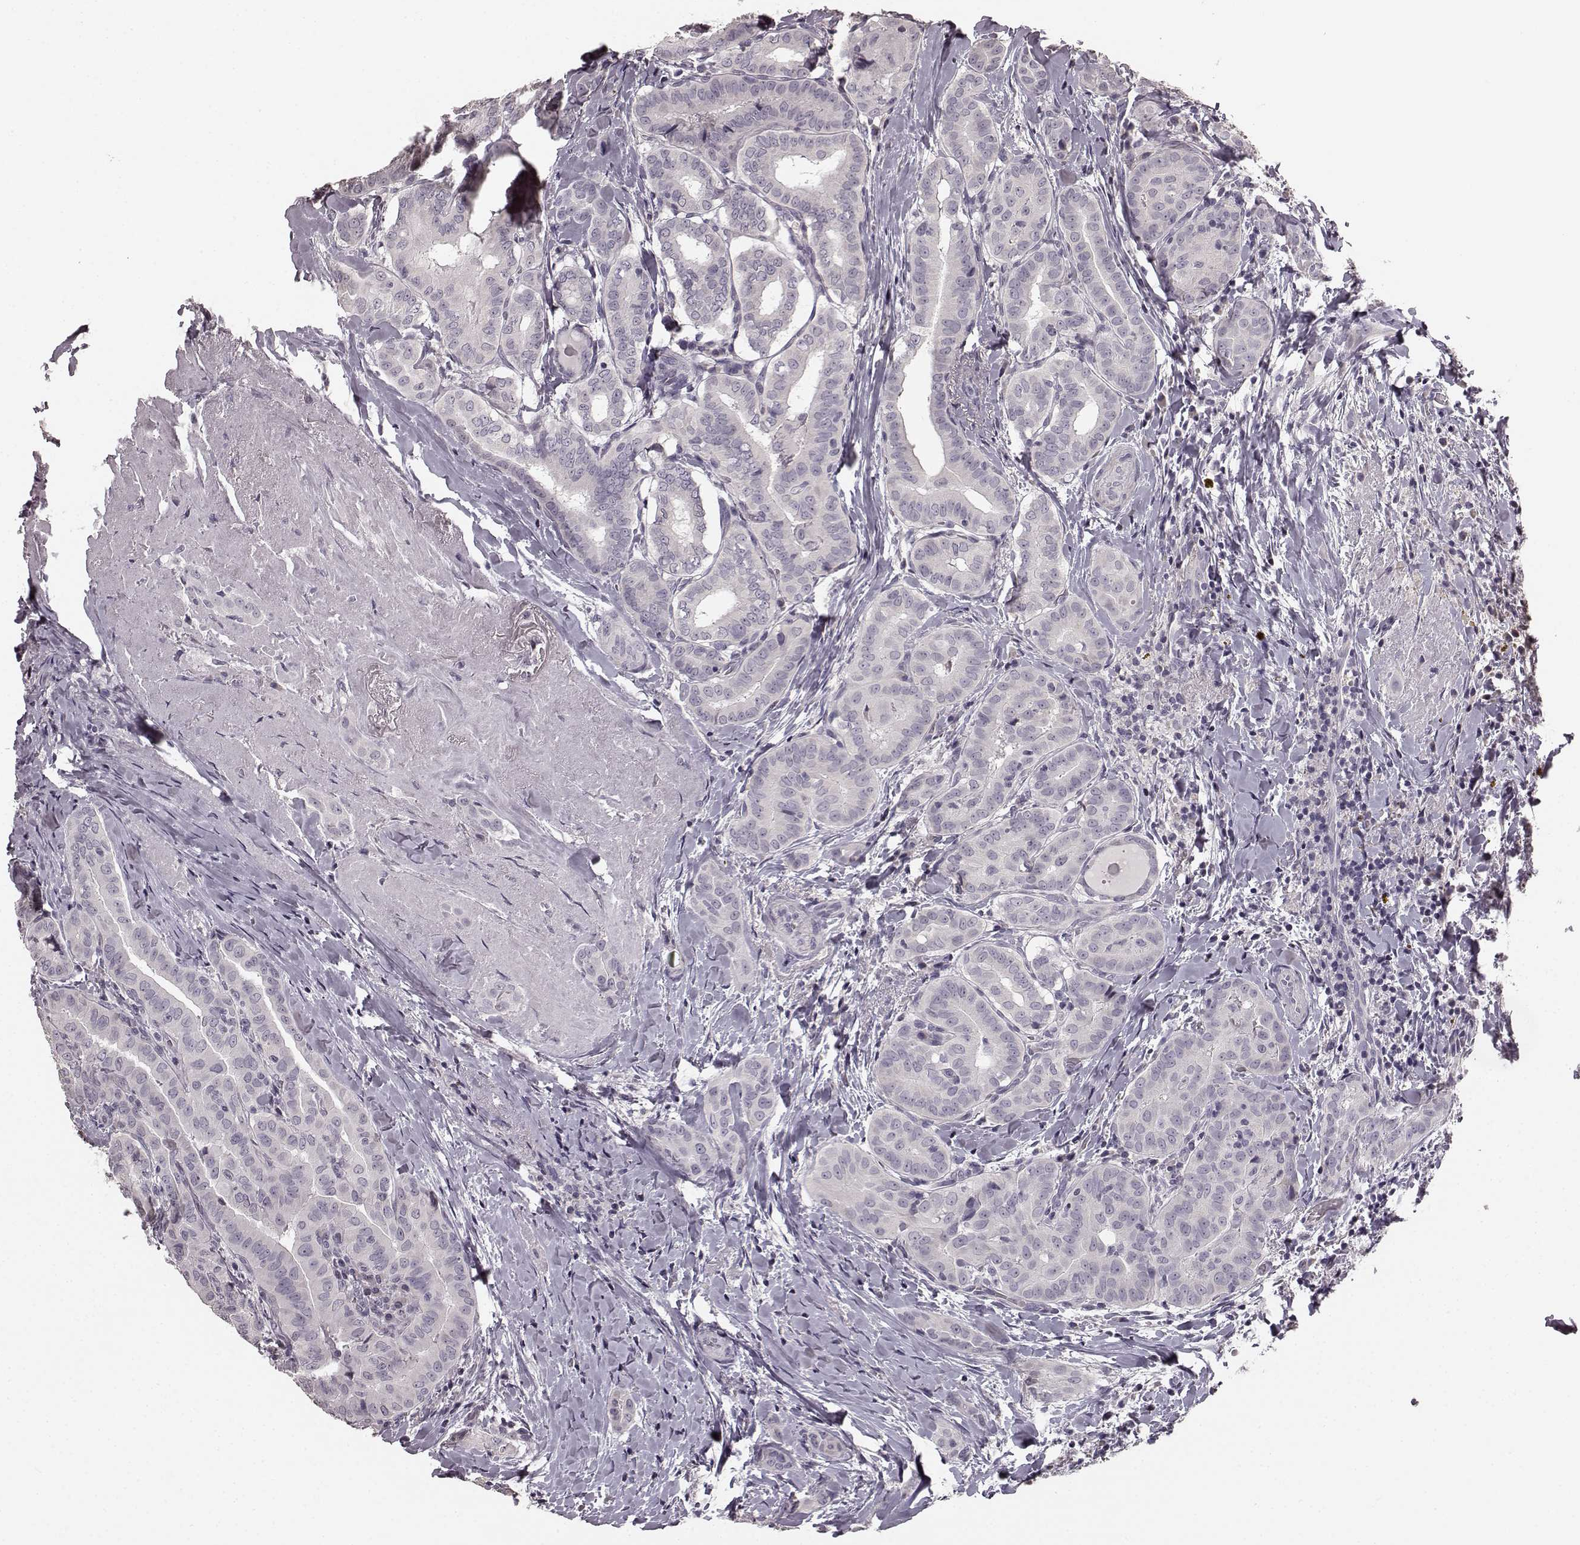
{"staining": {"intensity": "negative", "quantity": "none", "location": "none"}, "tissue": "thyroid cancer", "cell_type": "Tumor cells", "image_type": "cancer", "snomed": [{"axis": "morphology", "description": "Papillary adenocarcinoma, NOS"}, {"axis": "morphology", "description": "Papillary adenoma metastatic"}, {"axis": "topography", "description": "Thyroid gland"}], "caption": "This is an IHC image of papillary adenocarcinoma (thyroid). There is no expression in tumor cells.", "gene": "RIT2", "patient": {"sex": "female", "age": 50}}